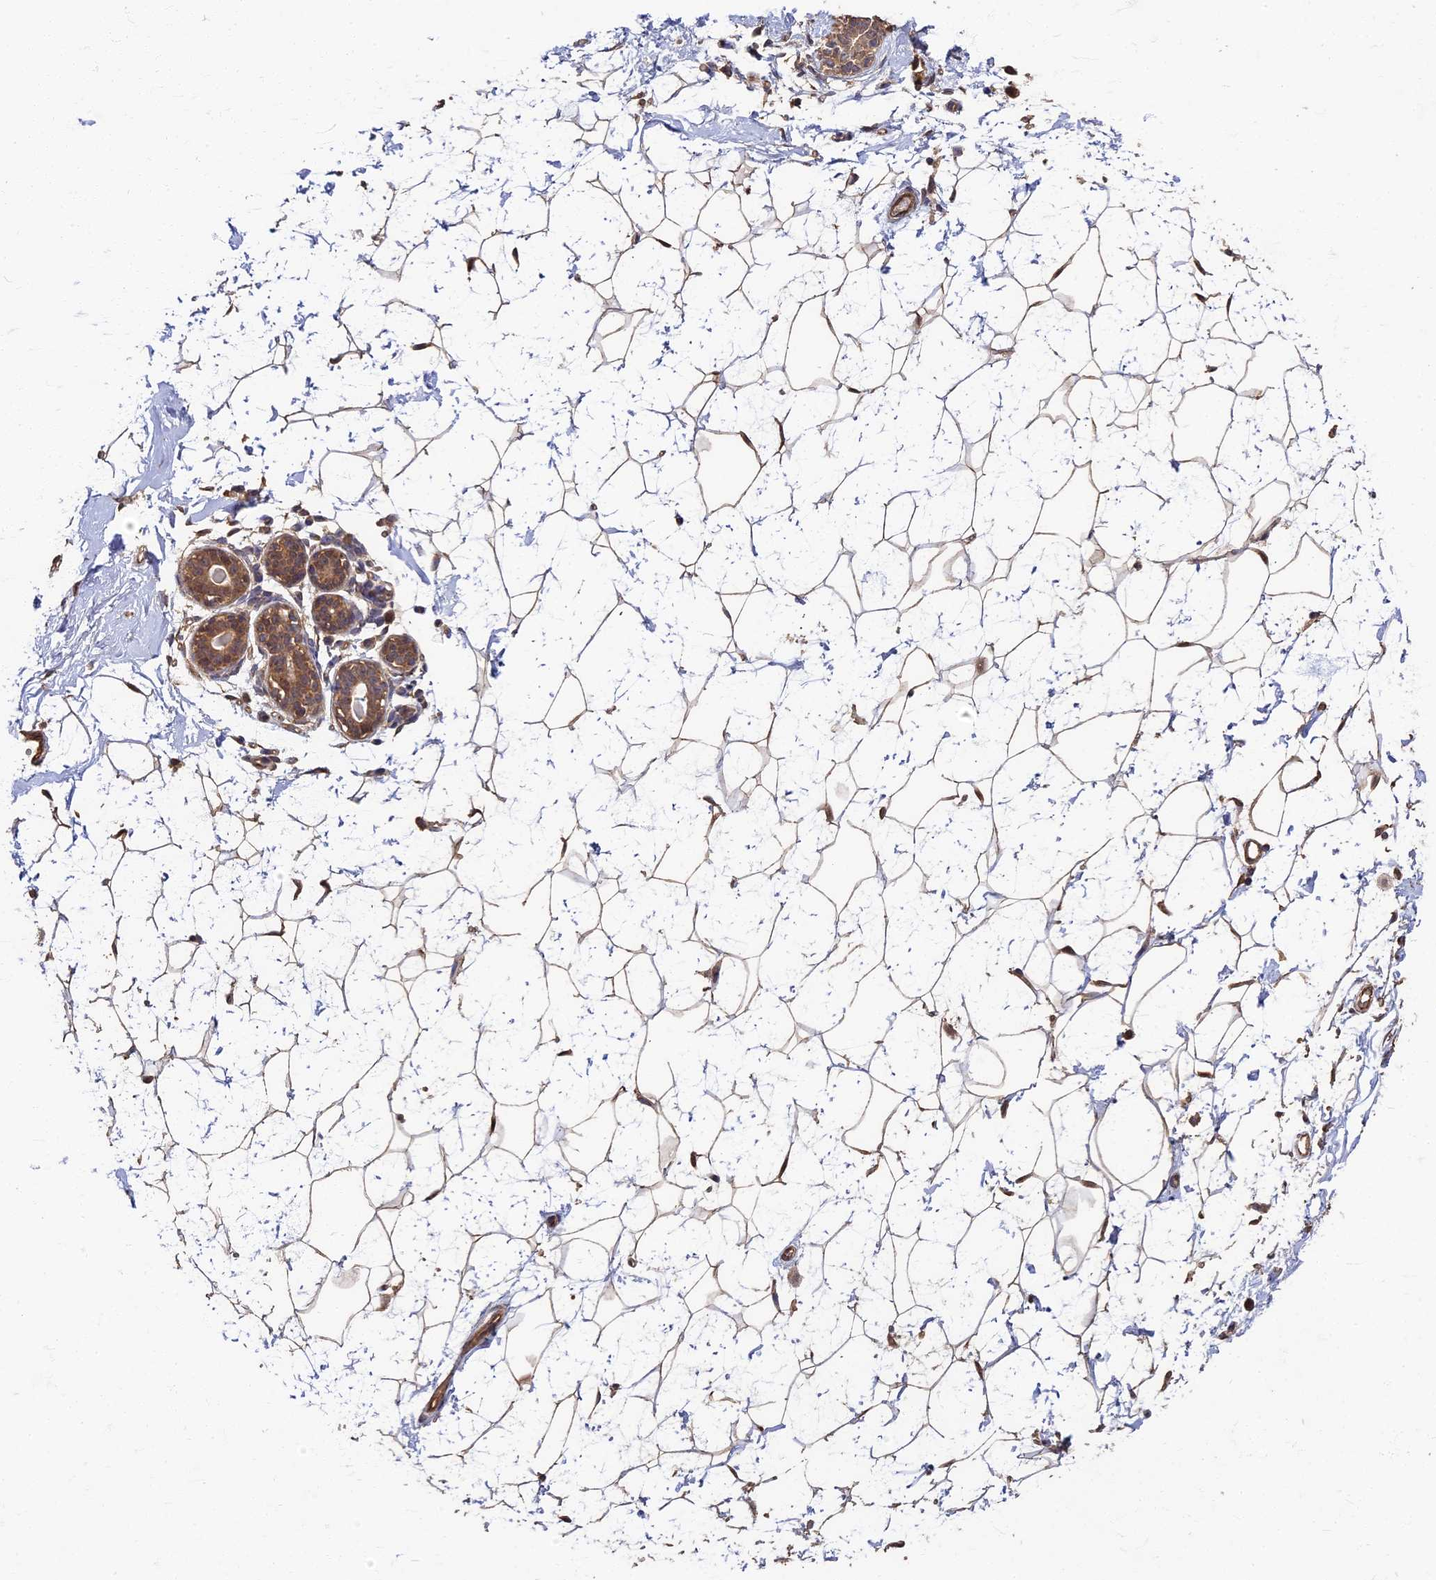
{"staining": {"intensity": "moderate", "quantity": "25%-75%", "location": "cytoplasmic/membranous"}, "tissue": "breast", "cell_type": "Adipocytes", "image_type": "normal", "snomed": [{"axis": "morphology", "description": "Normal tissue, NOS"}, {"axis": "morphology", "description": "Adenoma, NOS"}, {"axis": "topography", "description": "Breast"}], "caption": "A brown stain shows moderate cytoplasmic/membranous expression of a protein in adipocytes of benign breast. The staining was performed using DAB (3,3'-diaminobenzidine), with brown indicating positive protein expression. Nuclei are stained blue with hematoxylin.", "gene": "RSPH3", "patient": {"sex": "female", "age": 23}}